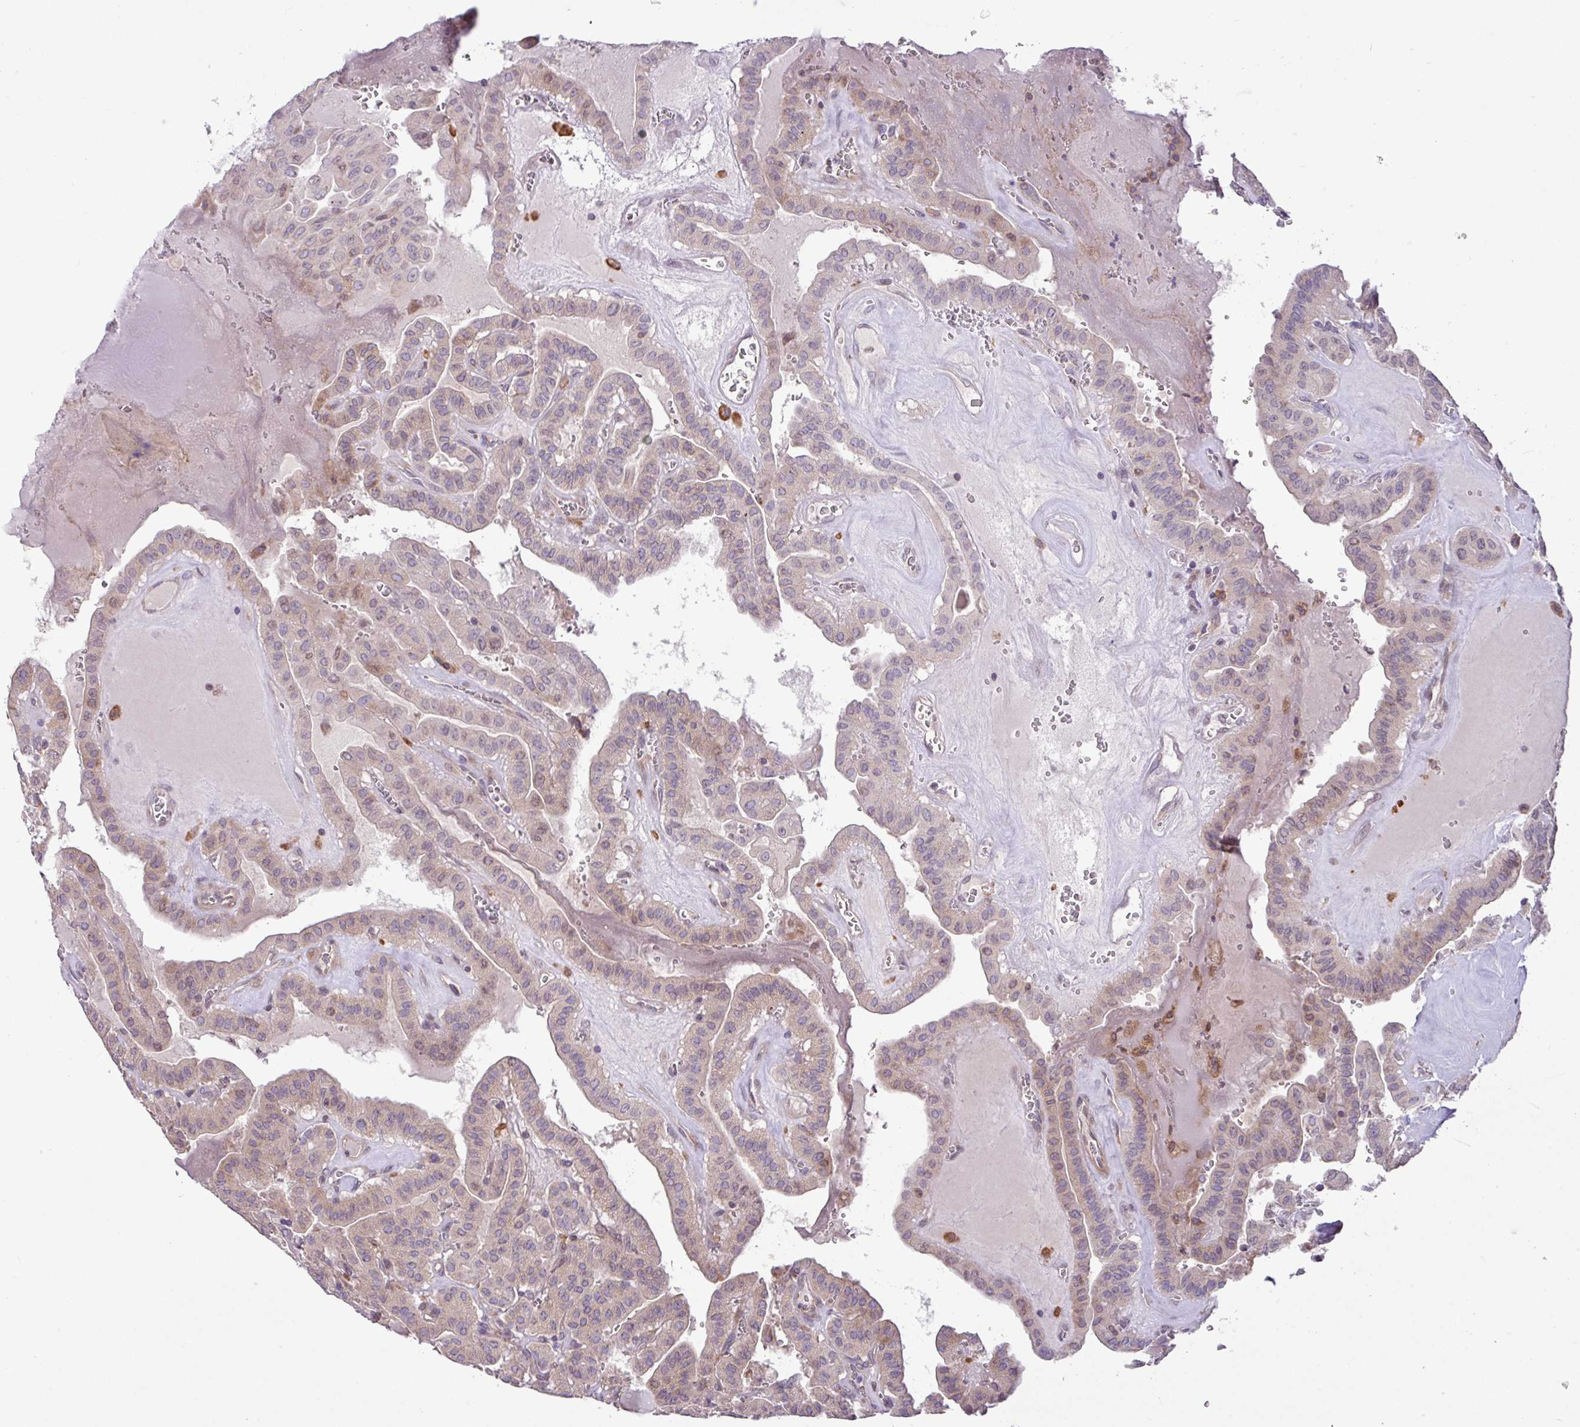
{"staining": {"intensity": "moderate", "quantity": "25%-75%", "location": "cytoplasmic/membranous"}, "tissue": "thyroid cancer", "cell_type": "Tumor cells", "image_type": "cancer", "snomed": [{"axis": "morphology", "description": "Papillary adenocarcinoma, NOS"}, {"axis": "topography", "description": "Thyroid gland"}], "caption": "Thyroid papillary adenocarcinoma stained with immunohistochemistry shows moderate cytoplasmic/membranous expression in approximately 25%-75% of tumor cells.", "gene": "ARHGEF25", "patient": {"sex": "male", "age": 52}}